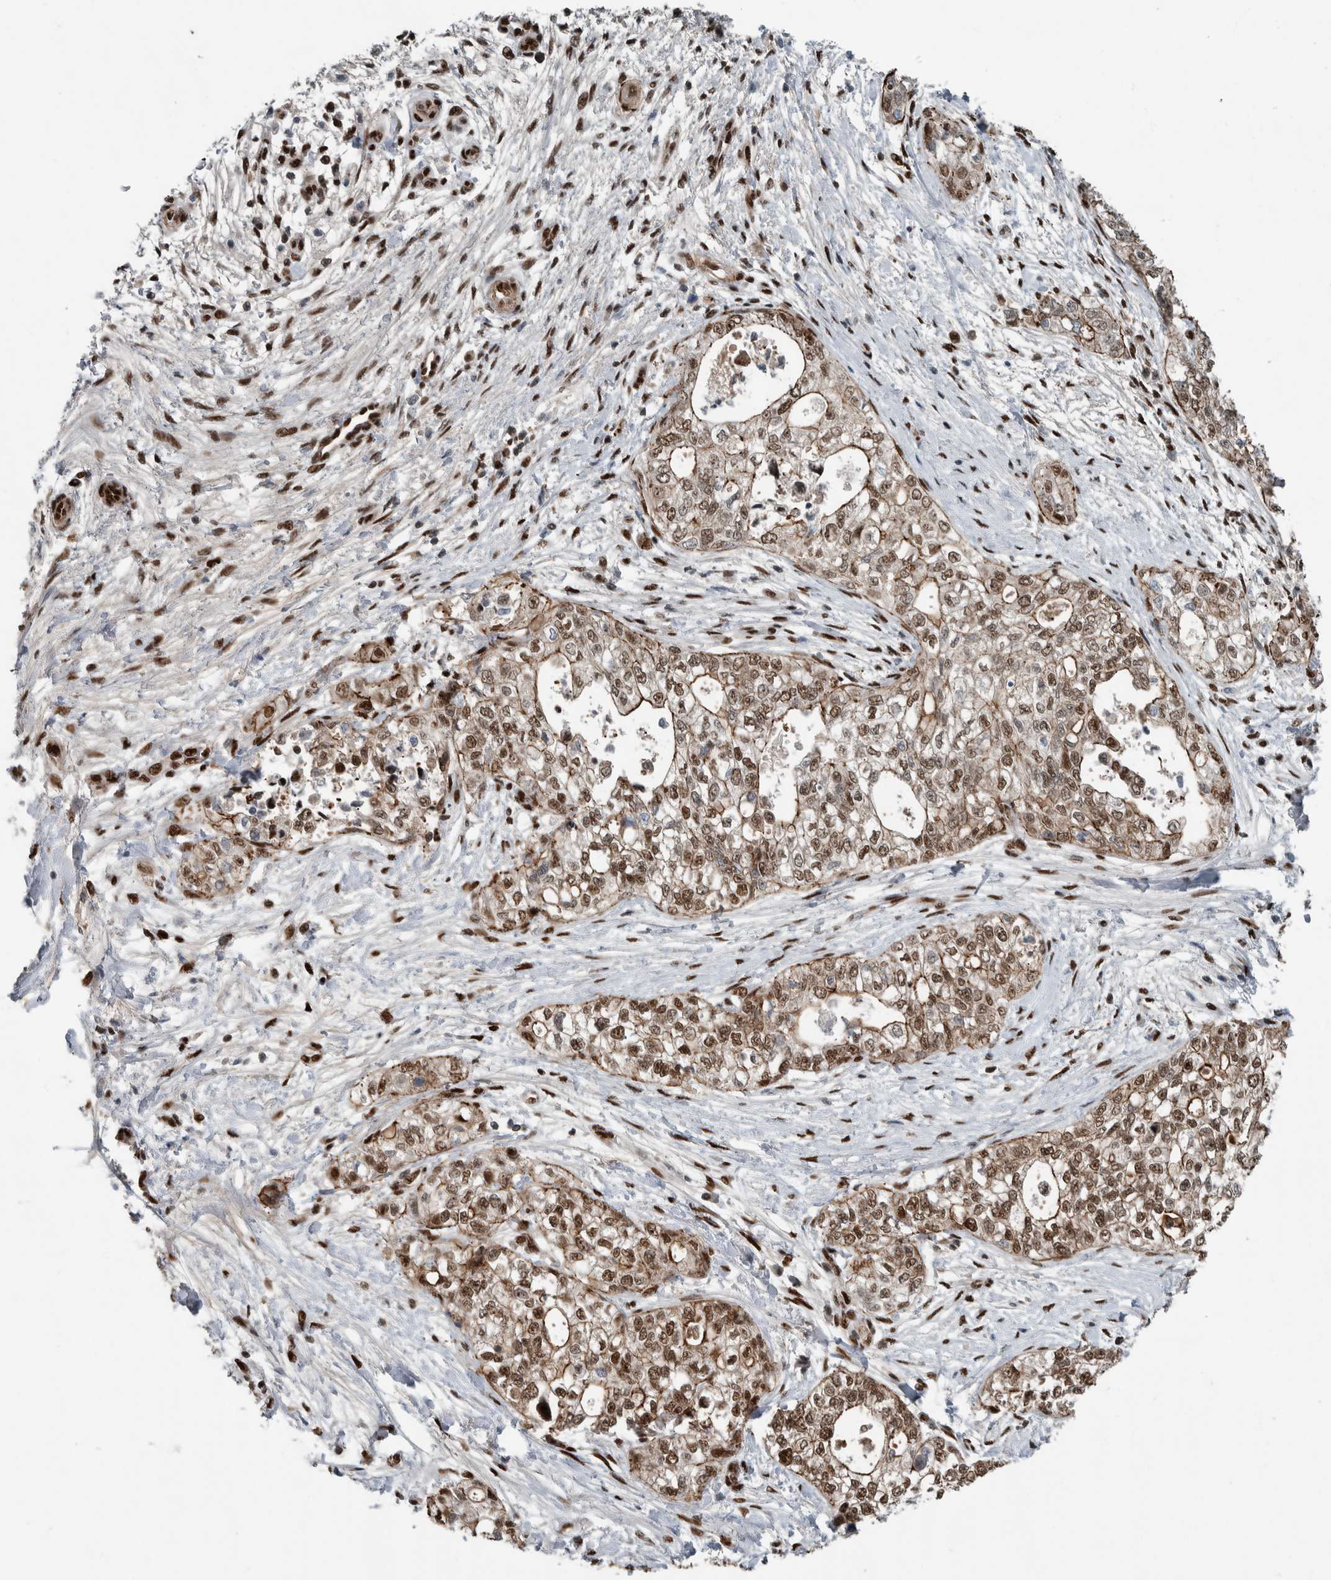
{"staining": {"intensity": "strong", "quantity": ">75%", "location": "nuclear"}, "tissue": "pancreatic cancer", "cell_type": "Tumor cells", "image_type": "cancer", "snomed": [{"axis": "morphology", "description": "Adenocarcinoma, NOS"}, {"axis": "topography", "description": "Pancreas"}], "caption": "An image showing strong nuclear positivity in about >75% of tumor cells in pancreatic adenocarcinoma, as visualized by brown immunohistochemical staining.", "gene": "FAM135B", "patient": {"sex": "male", "age": 72}}